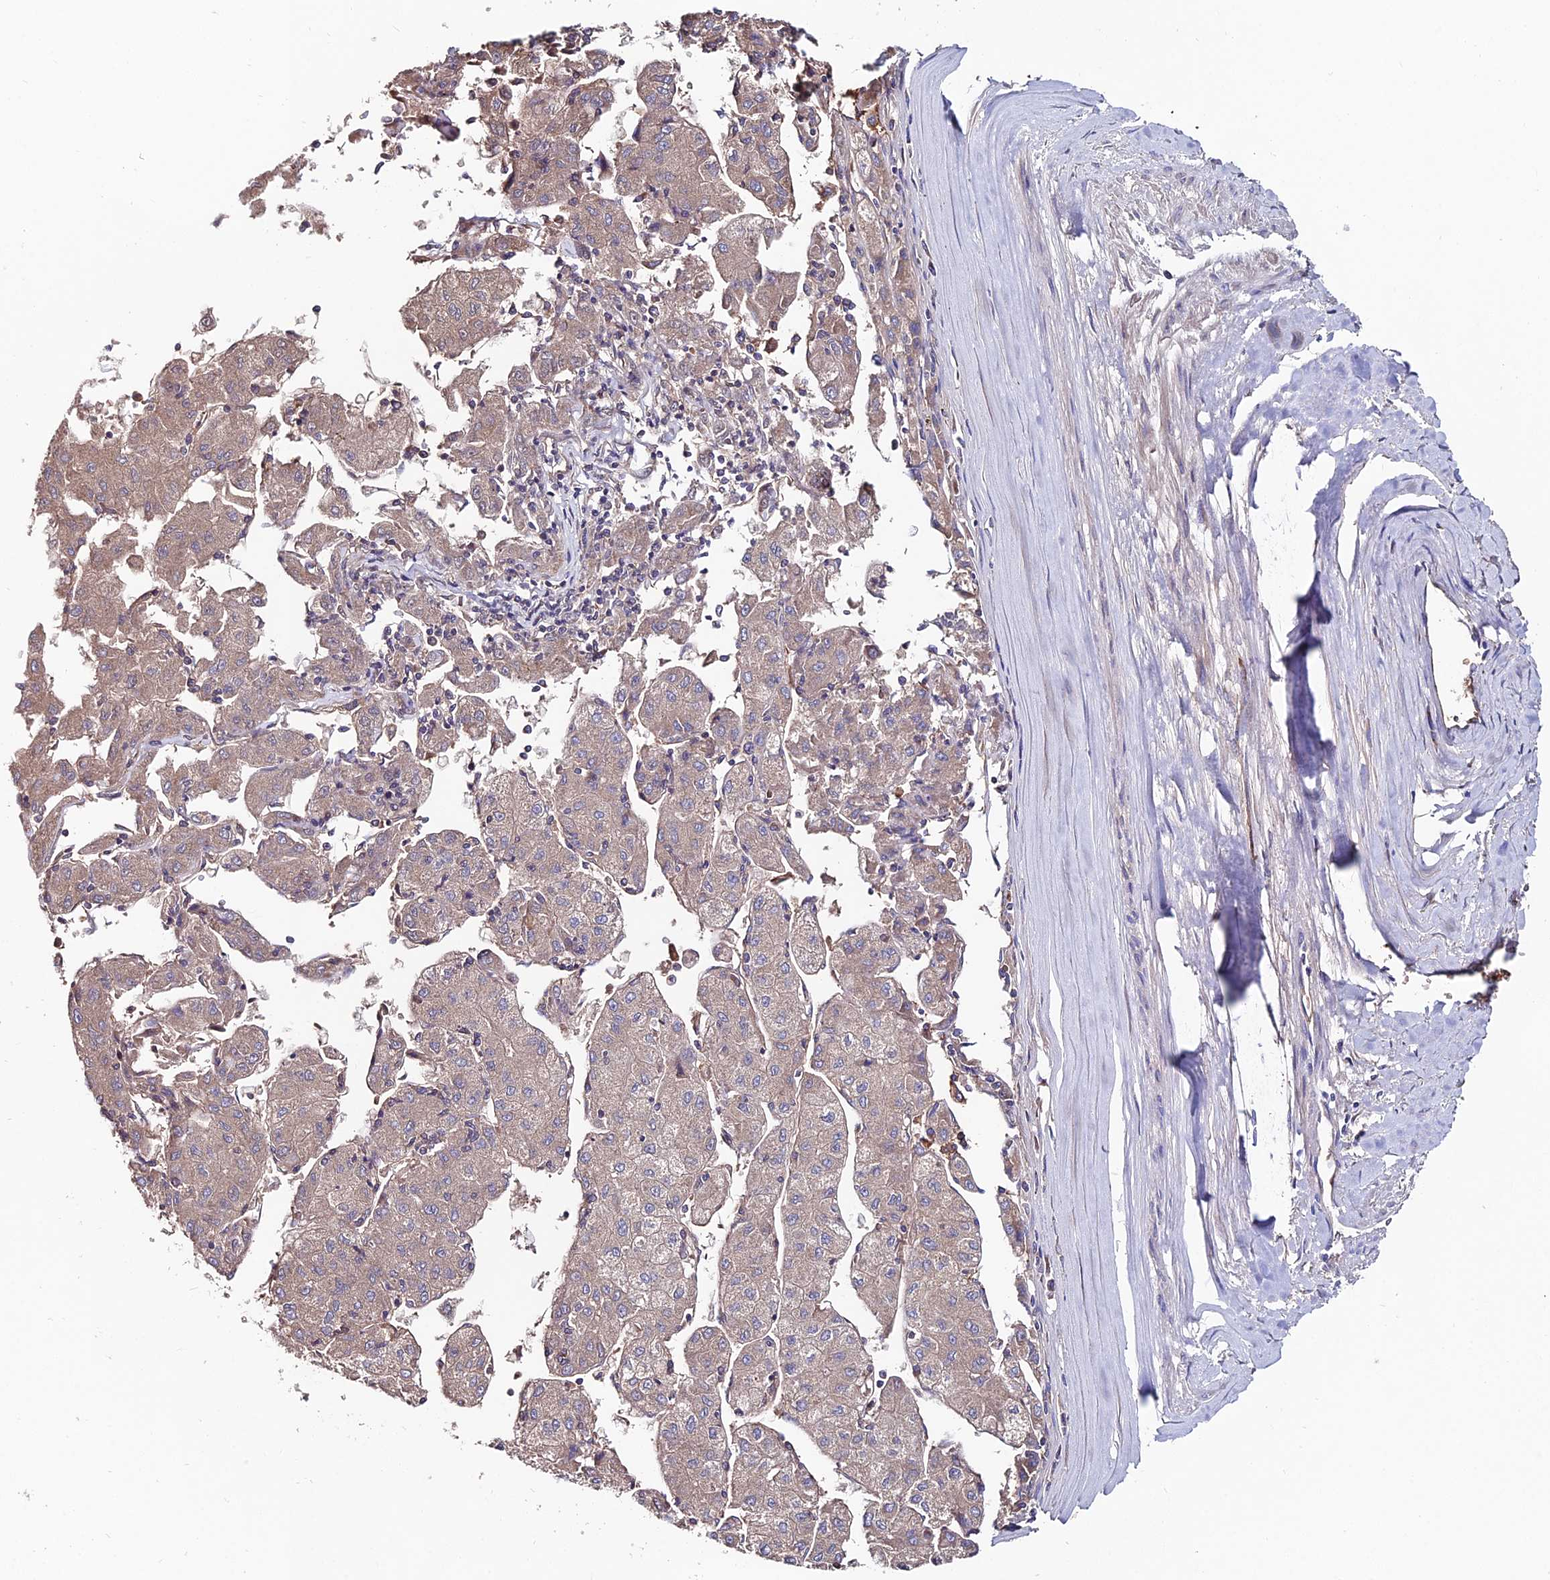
{"staining": {"intensity": "moderate", "quantity": ">75%", "location": "cytoplasmic/membranous"}, "tissue": "liver cancer", "cell_type": "Tumor cells", "image_type": "cancer", "snomed": [{"axis": "morphology", "description": "Carcinoma, Hepatocellular, NOS"}, {"axis": "topography", "description": "Liver"}], "caption": "Liver cancer (hepatocellular carcinoma) tissue reveals moderate cytoplasmic/membranous positivity in approximately >75% of tumor cells (DAB (3,3'-diaminobenzidine) IHC, brown staining for protein, blue staining for nuclei).", "gene": "SLC25A16", "patient": {"sex": "male", "age": 72}}